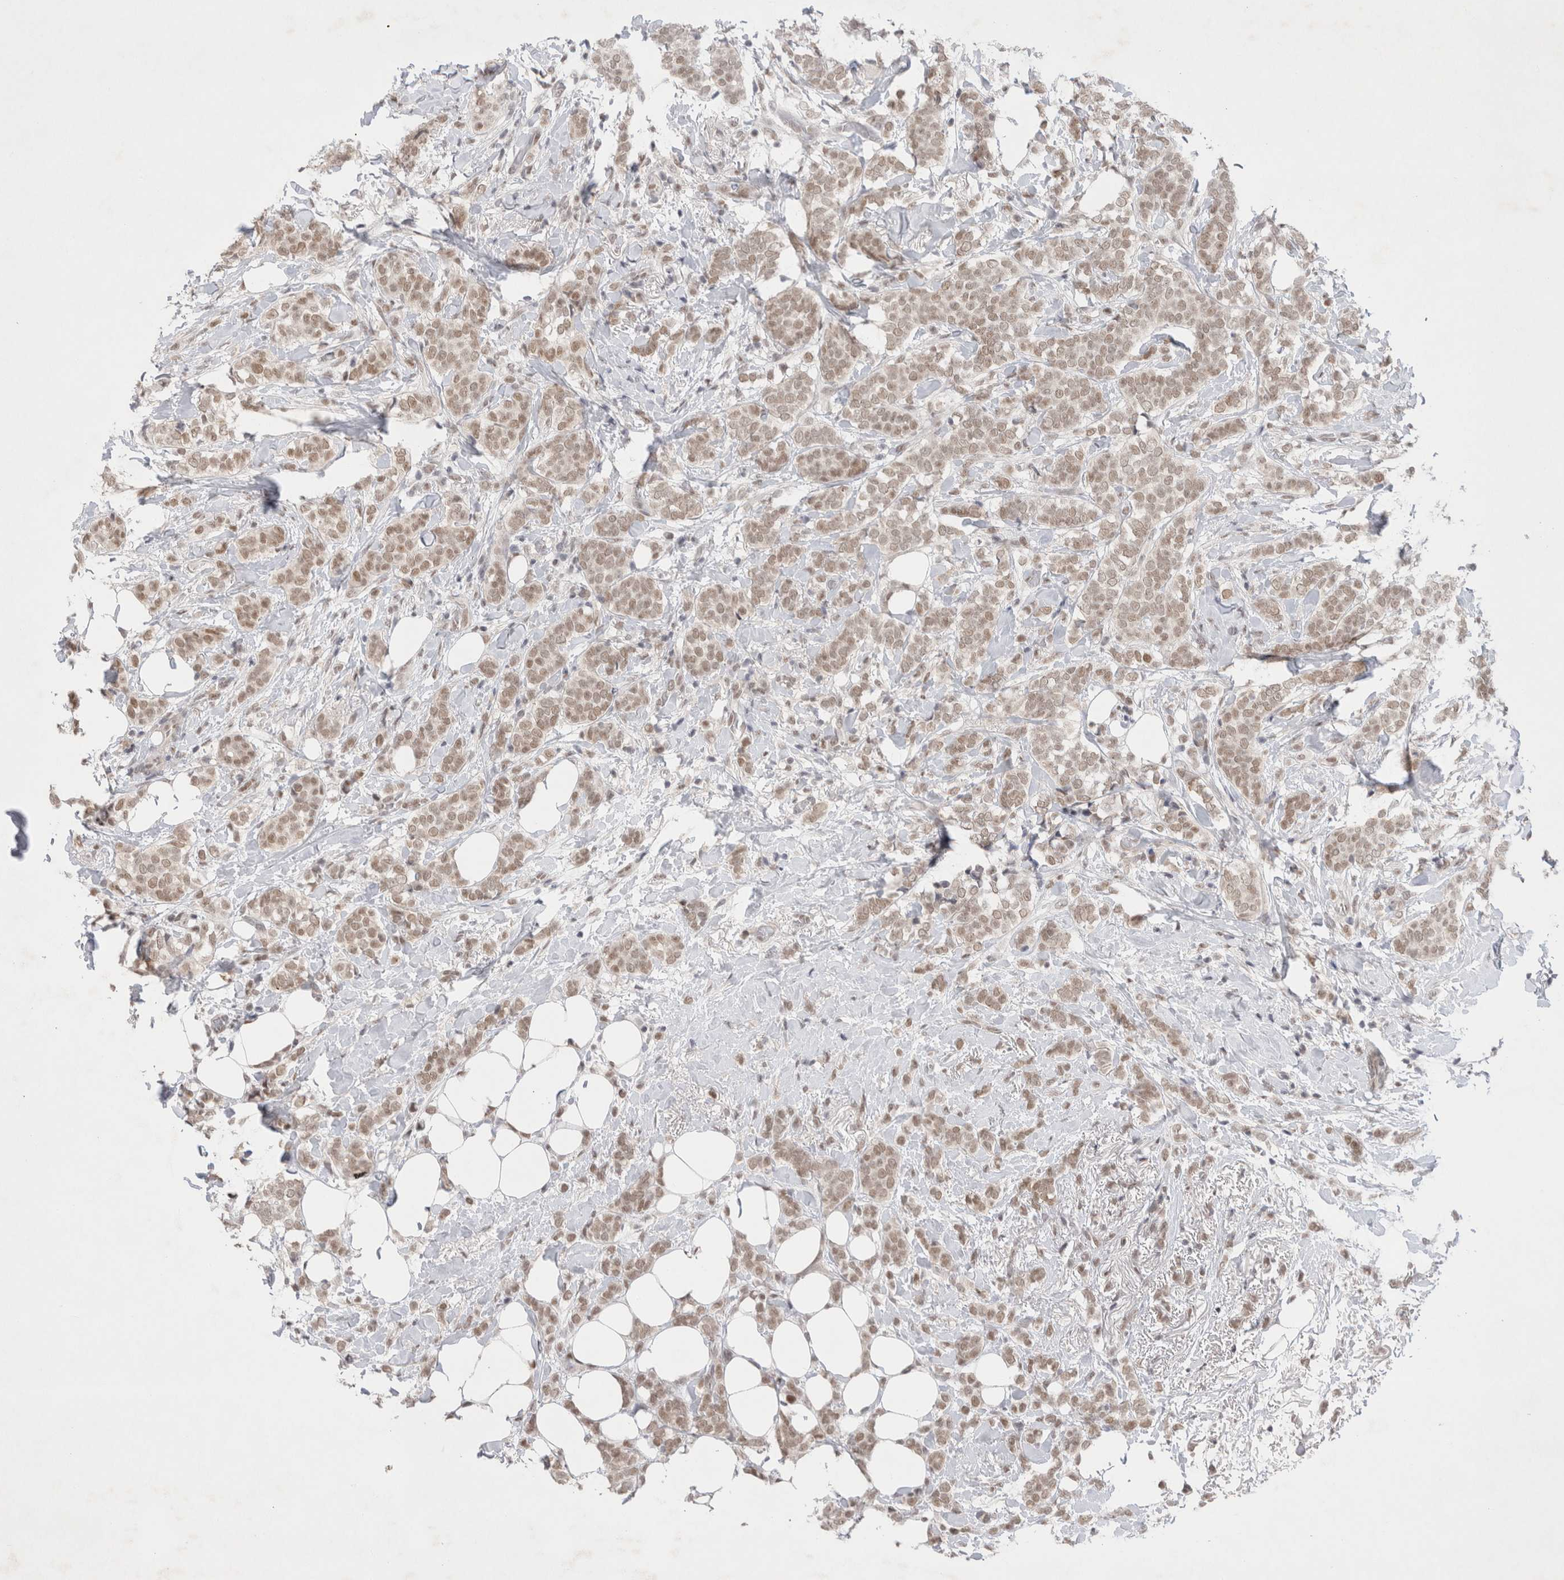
{"staining": {"intensity": "weak", "quantity": ">75%", "location": "nuclear"}, "tissue": "breast cancer", "cell_type": "Tumor cells", "image_type": "cancer", "snomed": [{"axis": "morphology", "description": "Lobular carcinoma"}, {"axis": "topography", "description": "Breast"}], "caption": "Tumor cells show low levels of weak nuclear positivity in approximately >75% of cells in breast cancer.", "gene": "RECQL4", "patient": {"sex": "female", "age": 50}}